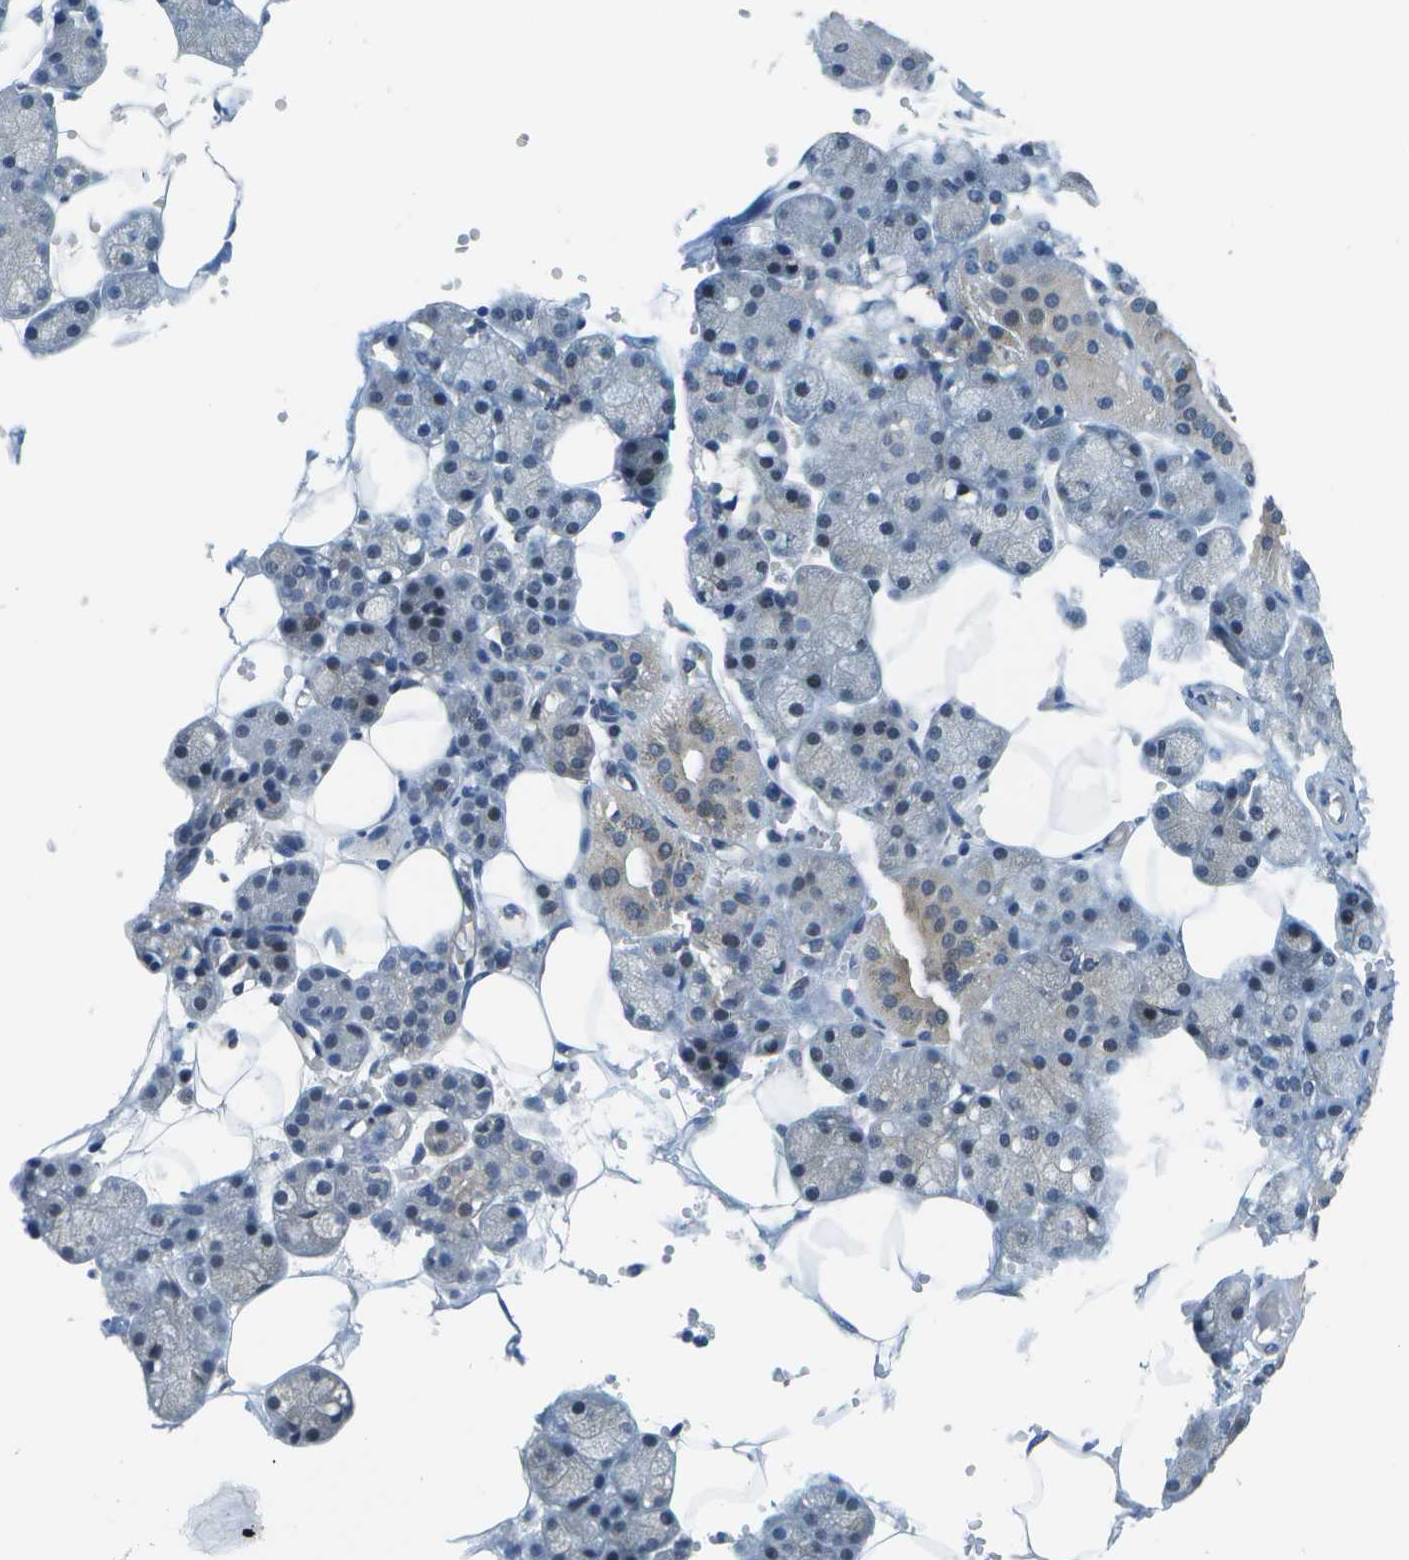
{"staining": {"intensity": "weak", "quantity": "25%-75%", "location": "cytoplasmic/membranous"}, "tissue": "salivary gland", "cell_type": "Glandular cells", "image_type": "normal", "snomed": [{"axis": "morphology", "description": "Normal tissue, NOS"}, {"axis": "topography", "description": "Salivary gland"}], "caption": "Approximately 25%-75% of glandular cells in normal salivary gland exhibit weak cytoplasmic/membranous protein staining as visualized by brown immunohistochemical staining.", "gene": "ENPP5", "patient": {"sex": "male", "age": 62}}